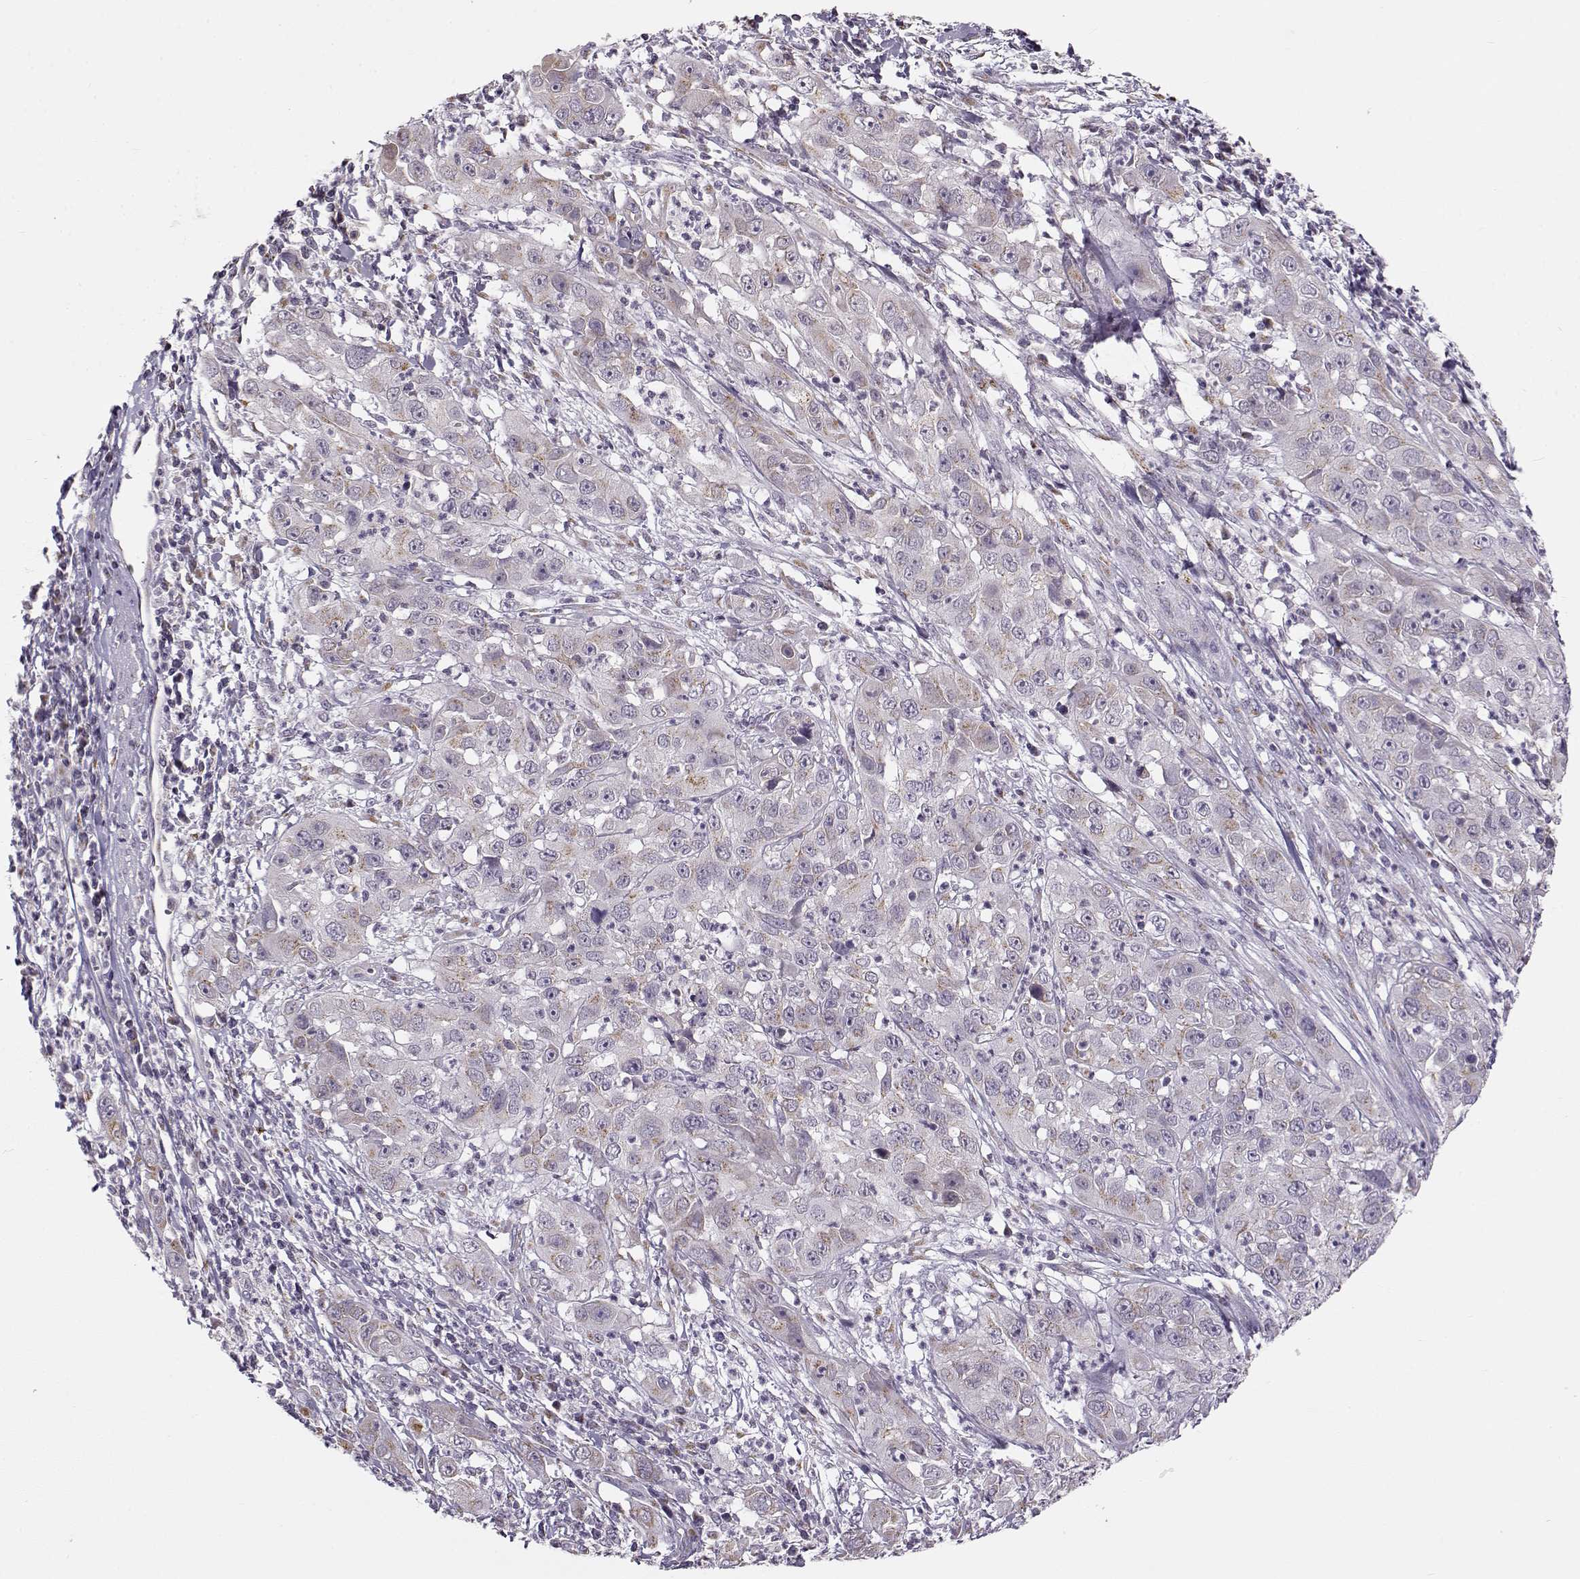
{"staining": {"intensity": "weak", "quantity": "25%-75%", "location": "cytoplasmic/membranous"}, "tissue": "cervical cancer", "cell_type": "Tumor cells", "image_type": "cancer", "snomed": [{"axis": "morphology", "description": "Squamous cell carcinoma, NOS"}, {"axis": "topography", "description": "Cervix"}], "caption": "This image exhibits immunohistochemistry (IHC) staining of squamous cell carcinoma (cervical), with low weak cytoplasmic/membranous staining in approximately 25%-75% of tumor cells.", "gene": "SLC4A5", "patient": {"sex": "female", "age": 32}}